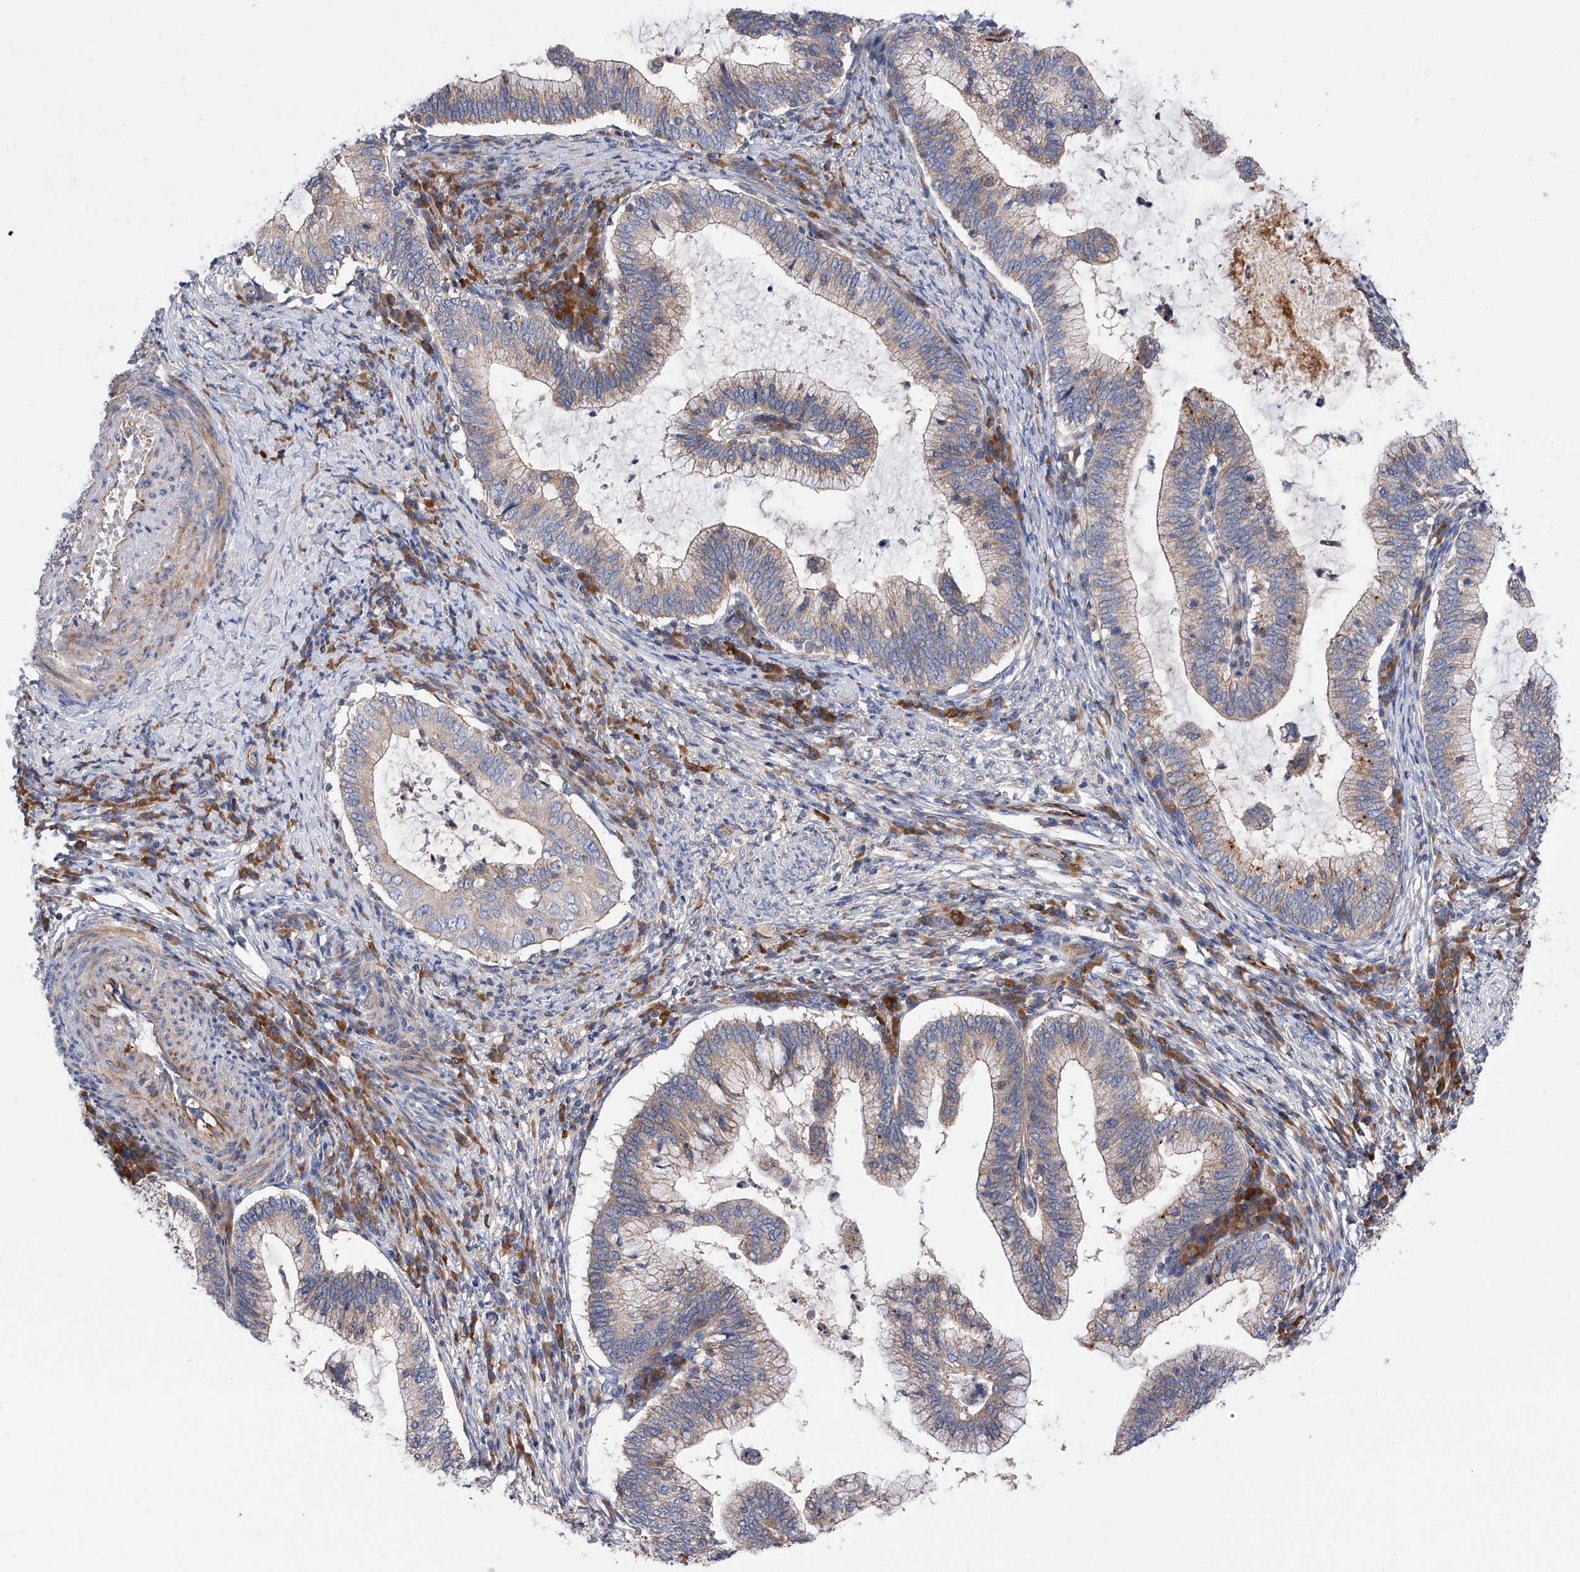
{"staining": {"intensity": "moderate", "quantity": "25%-75%", "location": "cytoplasmic/membranous"}, "tissue": "cervical cancer", "cell_type": "Tumor cells", "image_type": "cancer", "snomed": [{"axis": "morphology", "description": "Adenocarcinoma, NOS"}, {"axis": "topography", "description": "Cervix"}], "caption": "An immunohistochemistry histopathology image of neoplastic tissue is shown. Protein staining in brown highlights moderate cytoplasmic/membranous positivity in cervical adenocarcinoma within tumor cells. Nuclei are stained in blue.", "gene": "MLYCD", "patient": {"sex": "female", "age": 36}}